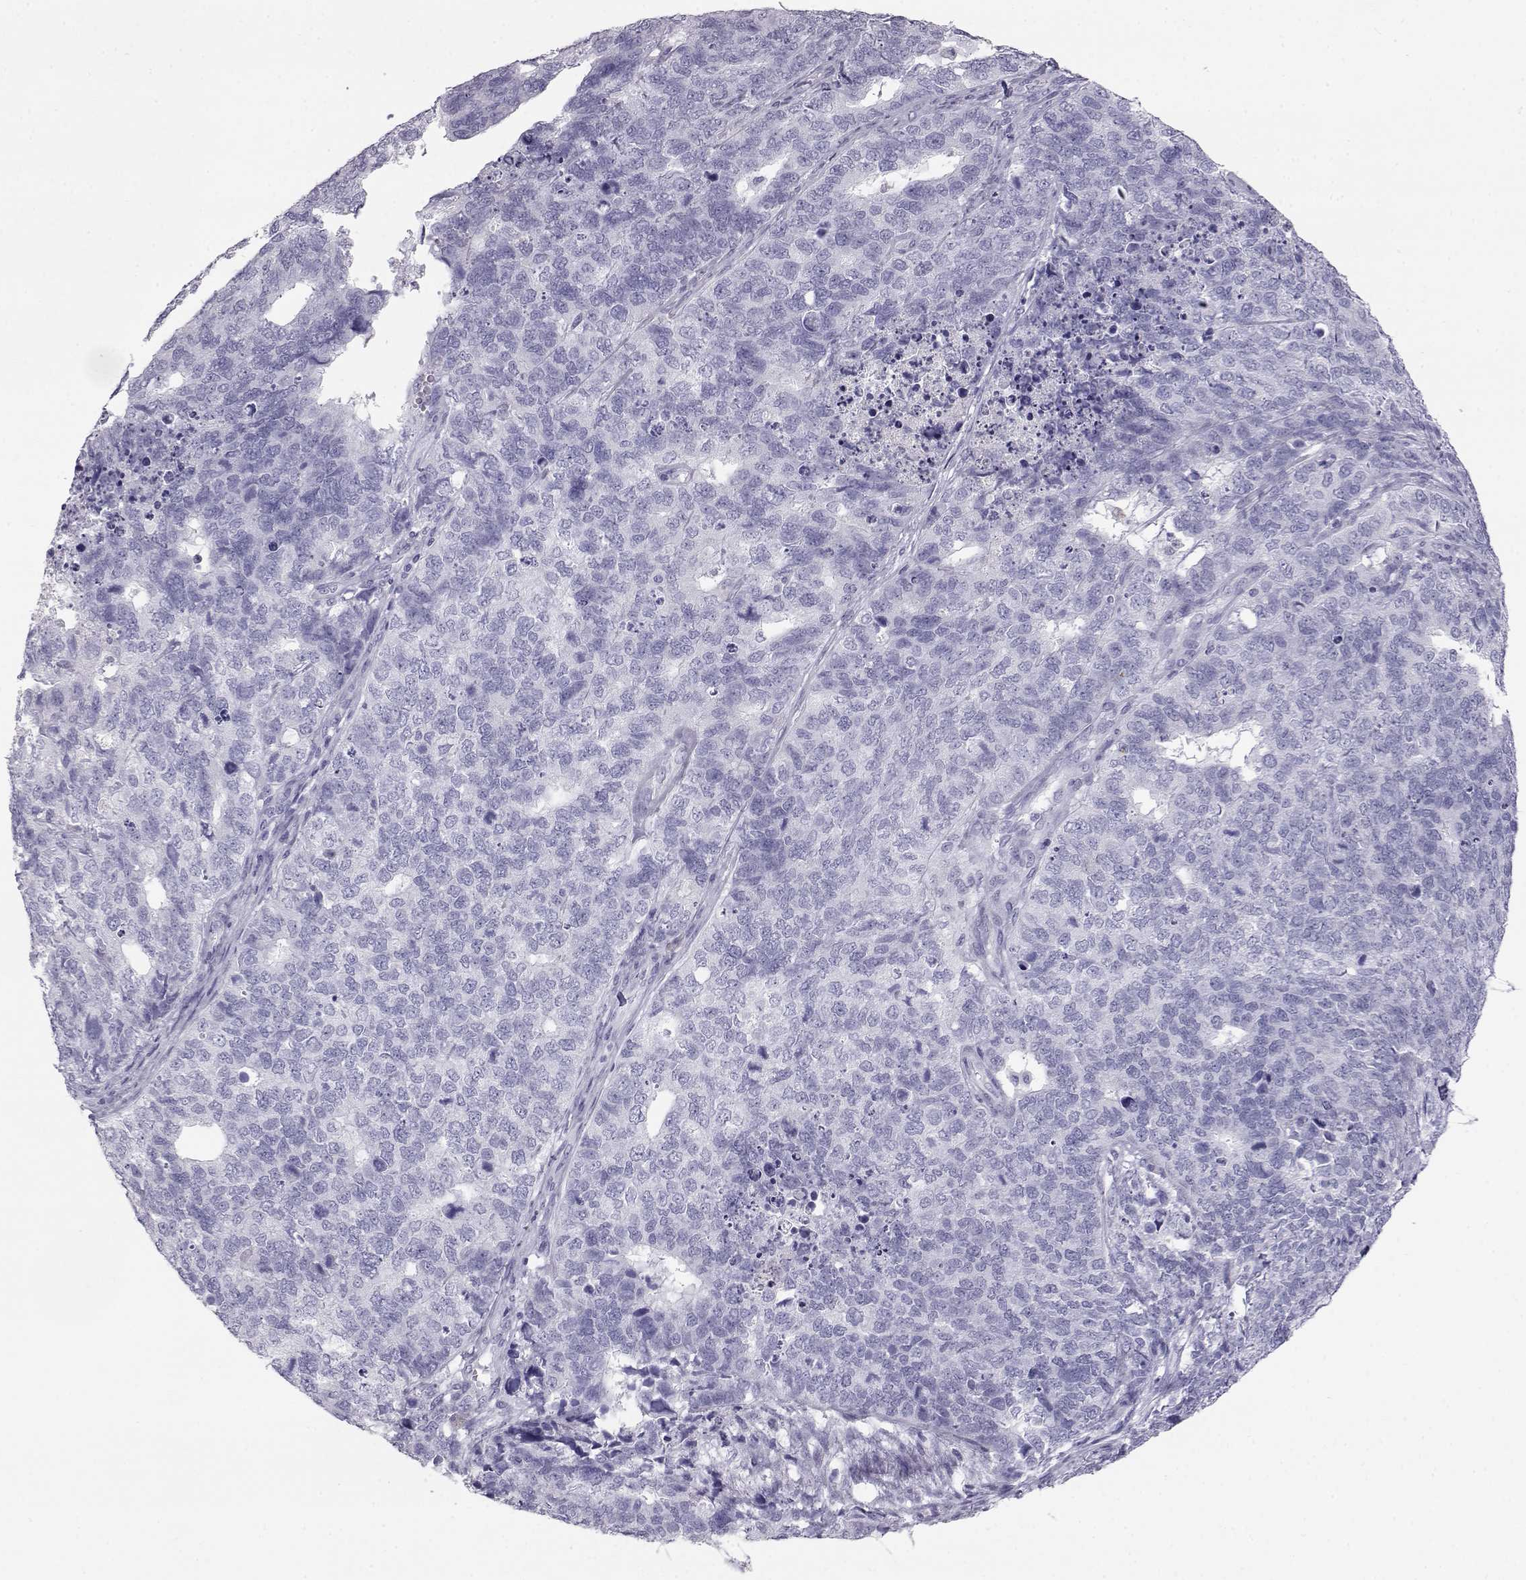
{"staining": {"intensity": "negative", "quantity": "none", "location": "none"}, "tissue": "cervical cancer", "cell_type": "Tumor cells", "image_type": "cancer", "snomed": [{"axis": "morphology", "description": "Squamous cell carcinoma, NOS"}, {"axis": "topography", "description": "Cervix"}], "caption": "Tumor cells are negative for brown protein staining in cervical cancer.", "gene": "ITLN2", "patient": {"sex": "female", "age": 63}}